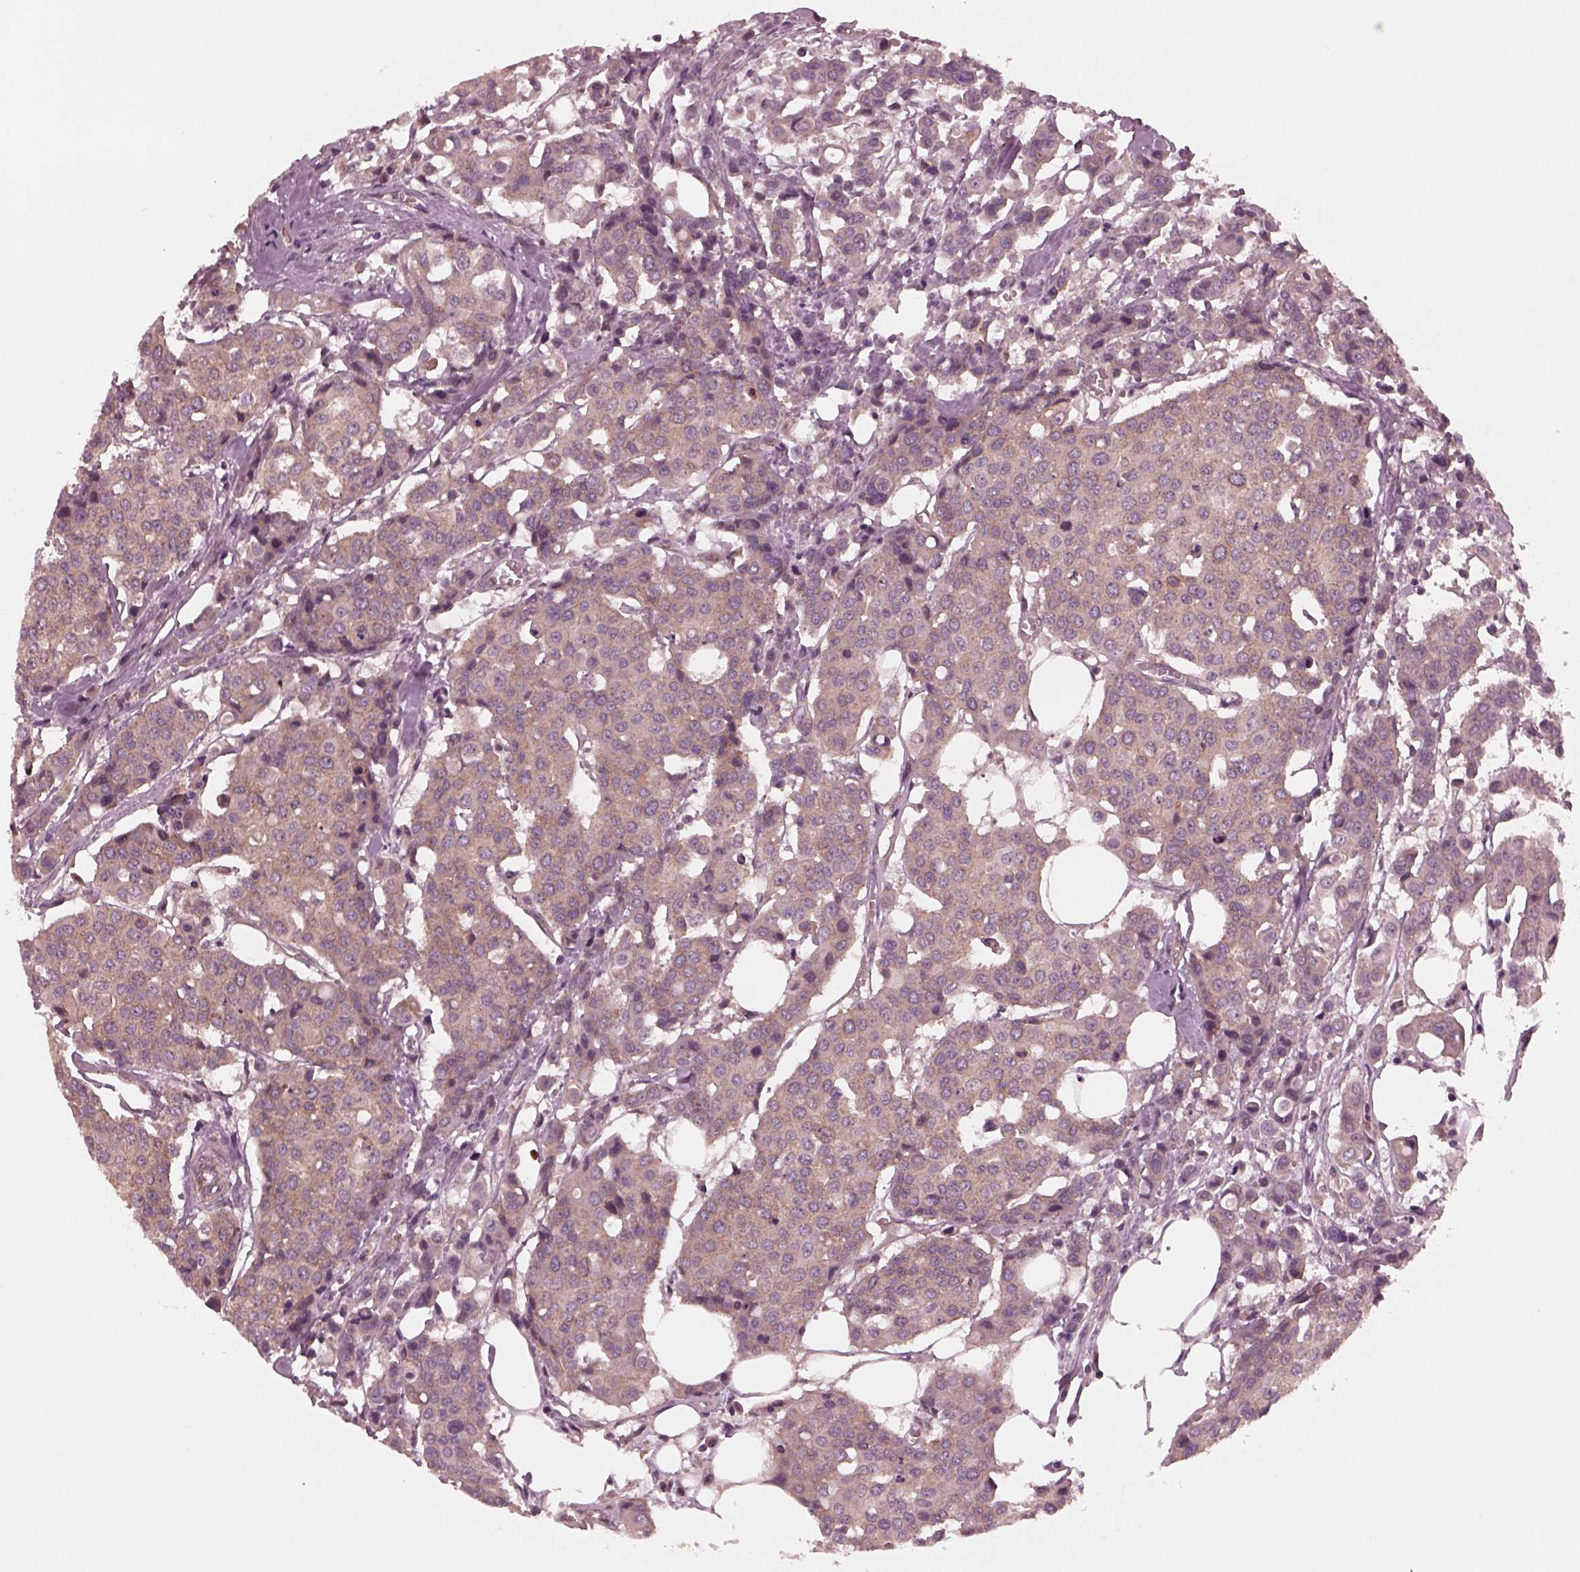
{"staining": {"intensity": "moderate", "quantity": ">75%", "location": "cytoplasmic/membranous"}, "tissue": "carcinoid", "cell_type": "Tumor cells", "image_type": "cancer", "snomed": [{"axis": "morphology", "description": "Carcinoid, malignant, NOS"}, {"axis": "topography", "description": "Colon"}], "caption": "Immunohistochemistry (IHC) photomicrograph of neoplastic tissue: malignant carcinoid stained using IHC exhibits medium levels of moderate protein expression localized specifically in the cytoplasmic/membranous of tumor cells, appearing as a cytoplasmic/membranous brown color.", "gene": "TUBG1", "patient": {"sex": "male", "age": 81}}